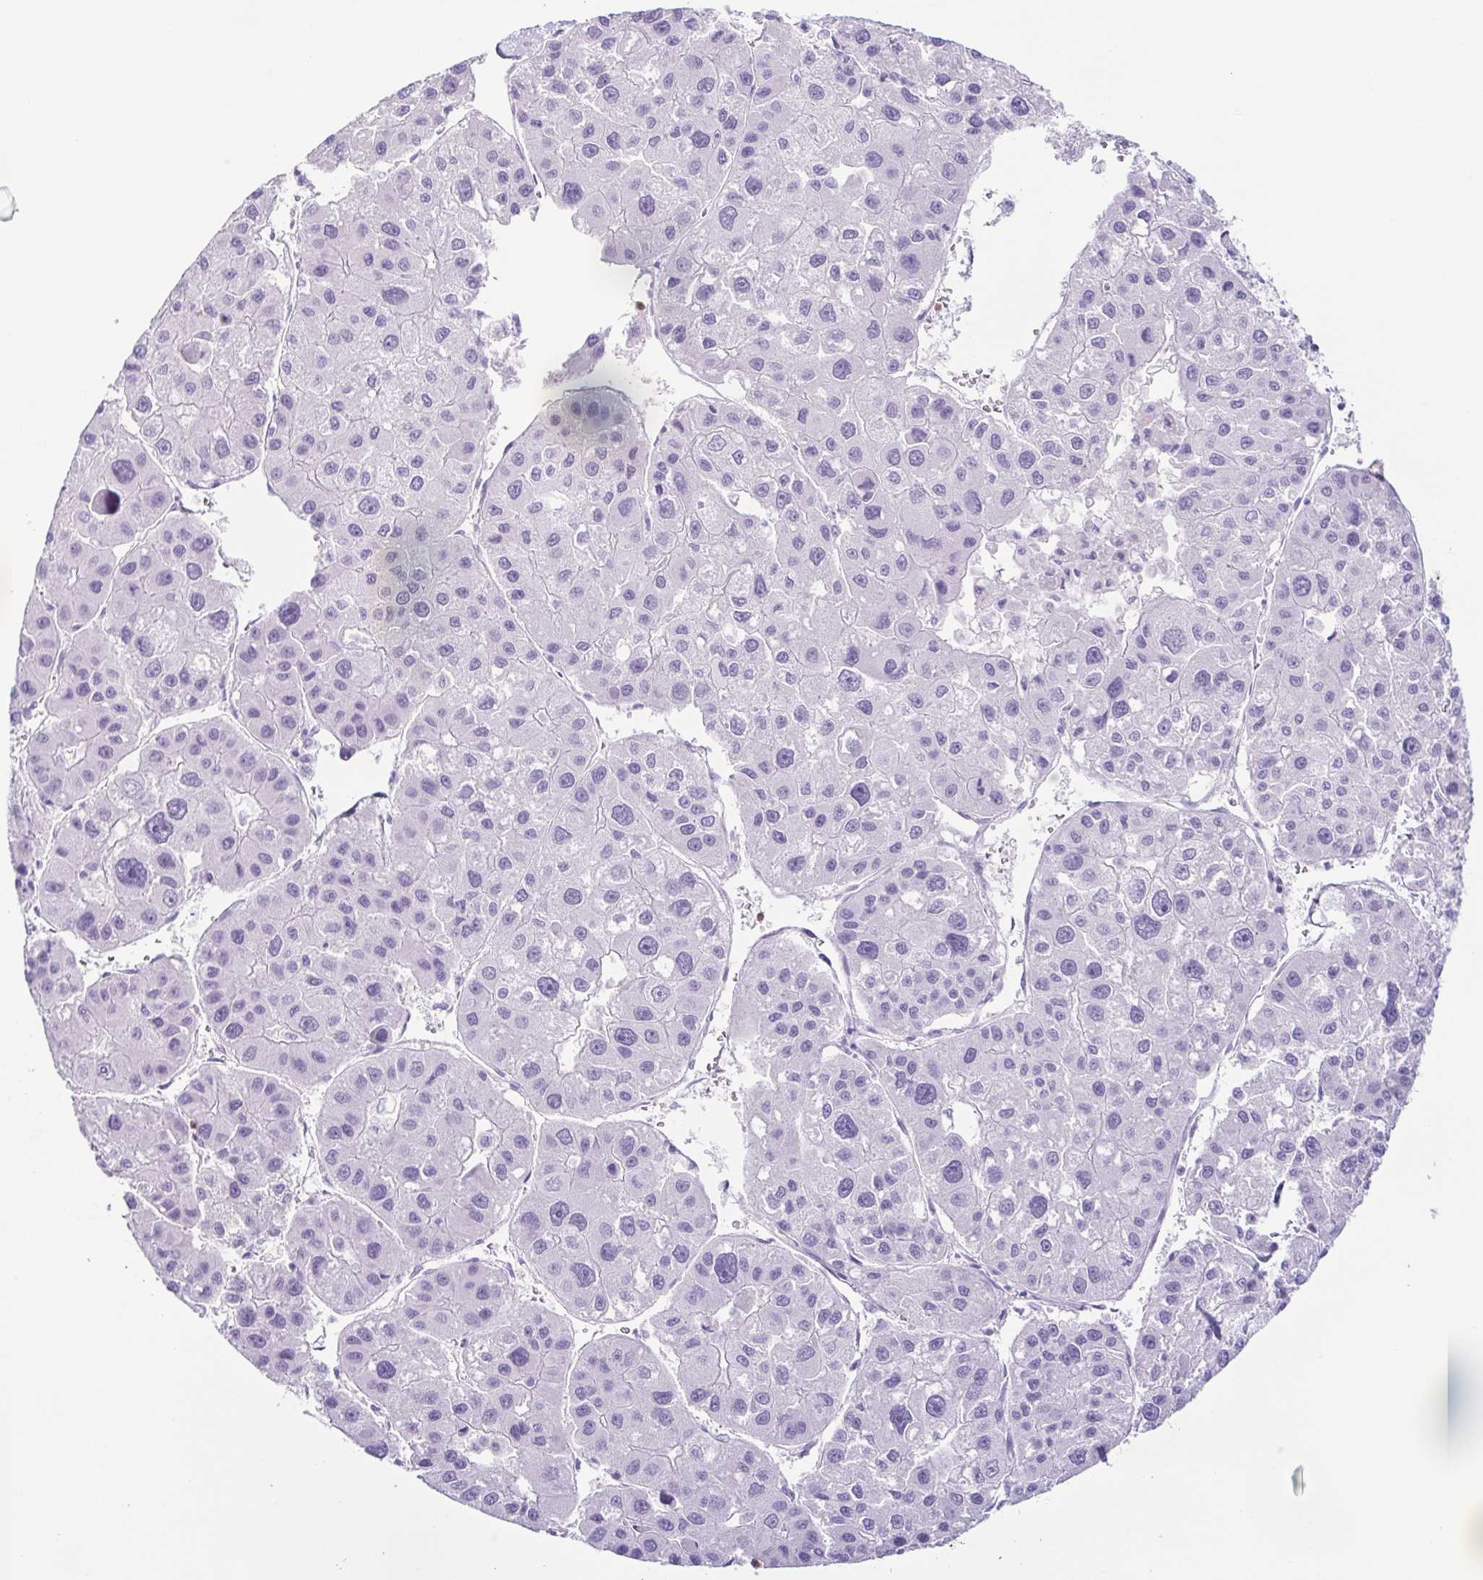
{"staining": {"intensity": "negative", "quantity": "none", "location": "none"}, "tissue": "liver cancer", "cell_type": "Tumor cells", "image_type": "cancer", "snomed": [{"axis": "morphology", "description": "Carcinoma, Hepatocellular, NOS"}, {"axis": "topography", "description": "Liver"}], "caption": "An image of human hepatocellular carcinoma (liver) is negative for staining in tumor cells.", "gene": "AZU1", "patient": {"sex": "male", "age": 73}}